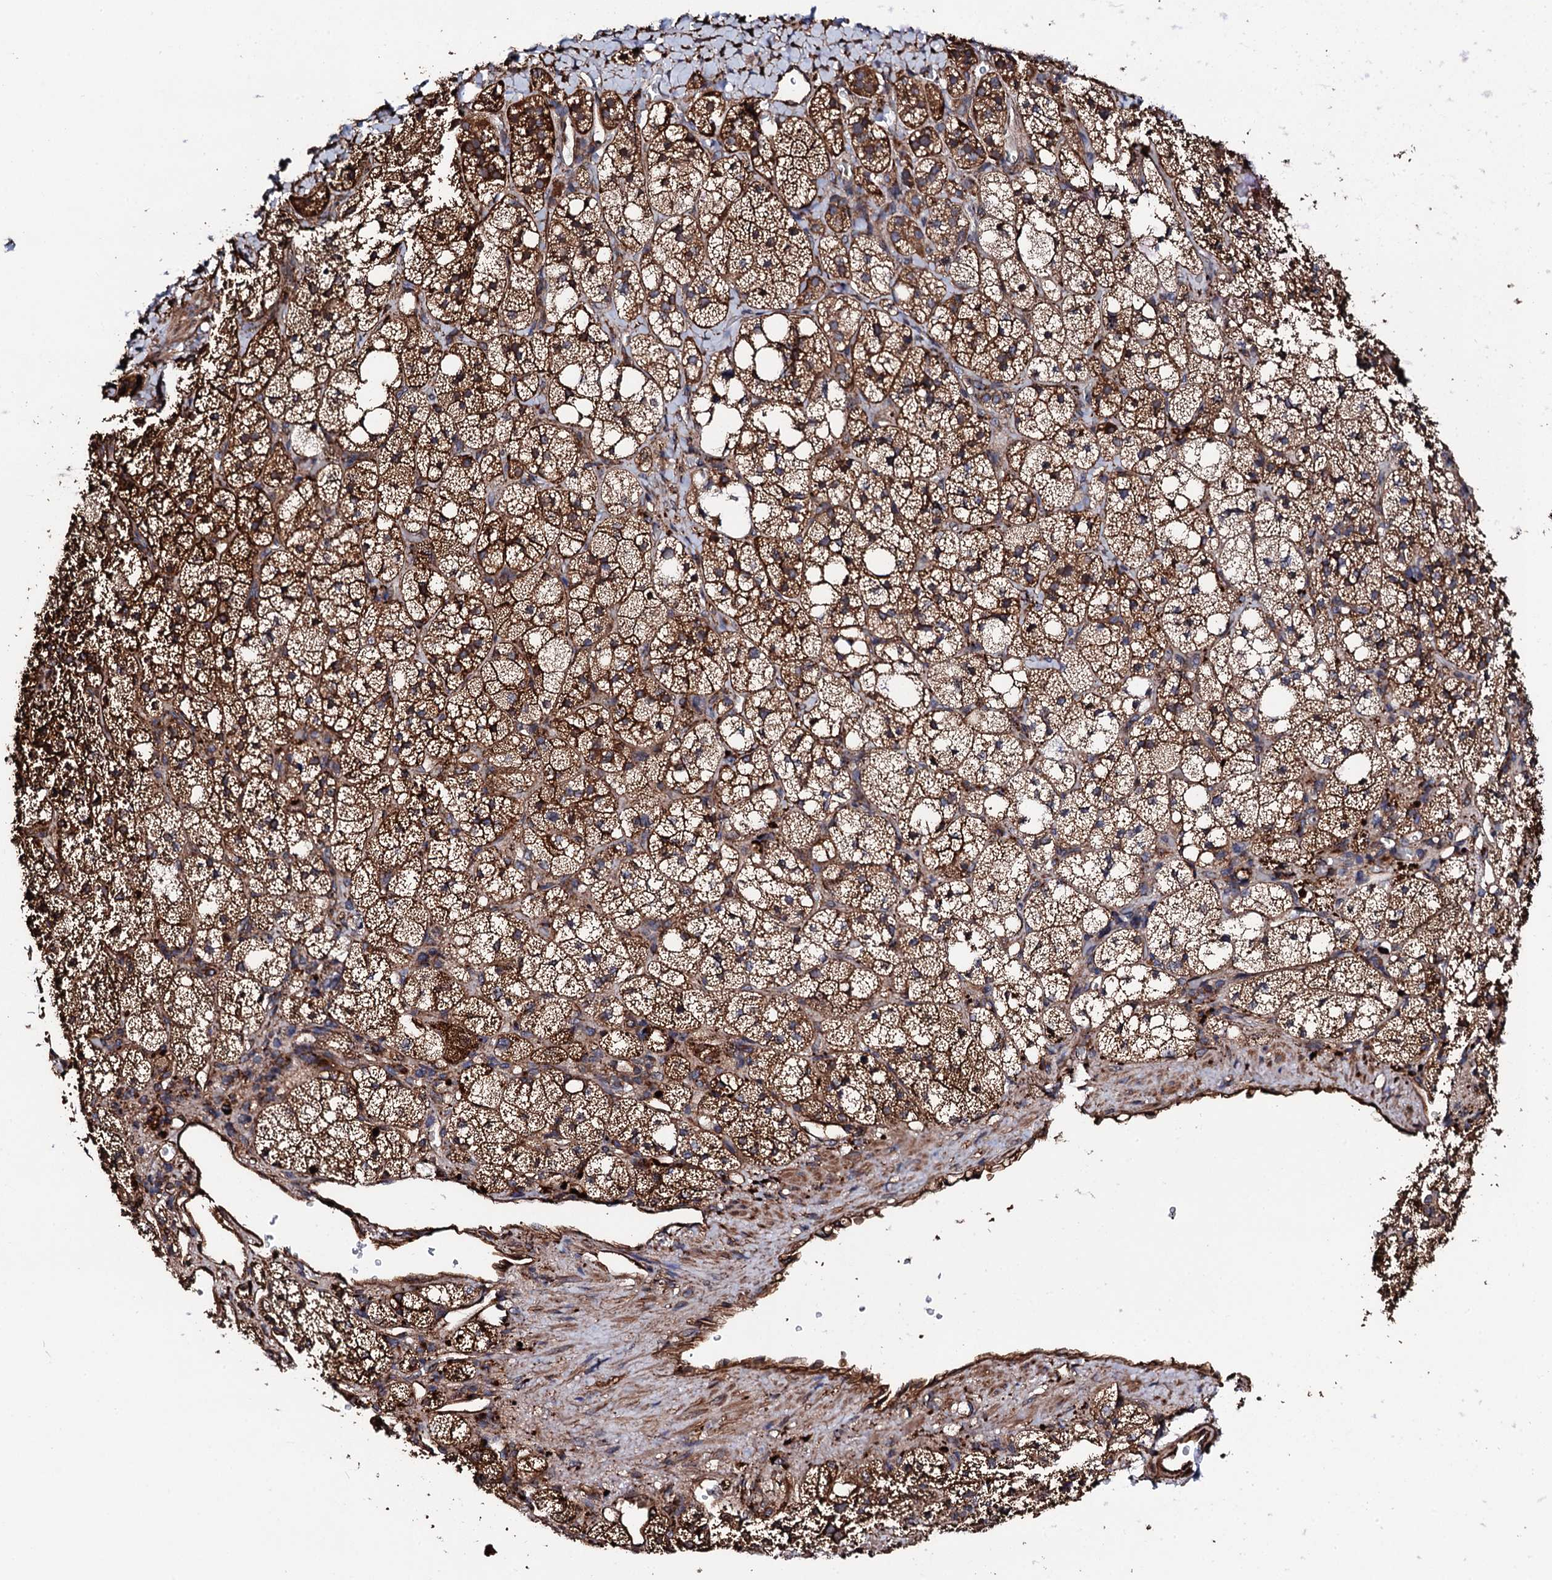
{"staining": {"intensity": "strong", "quantity": ">75%", "location": "cytoplasmic/membranous"}, "tissue": "adrenal gland", "cell_type": "Glandular cells", "image_type": "normal", "snomed": [{"axis": "morphology", "description": "Normal tissue, NOS"}, {"axis": "topography", "description": "Adrenal gland"}], "caption": "Adrenal gland stained for a protein (brown) shows strong cytoplasmic/membranous positive positivity in about >75% of glandular cells.", "gene": "CKAP5", "patient": {"sex": "male", "age": 61}}